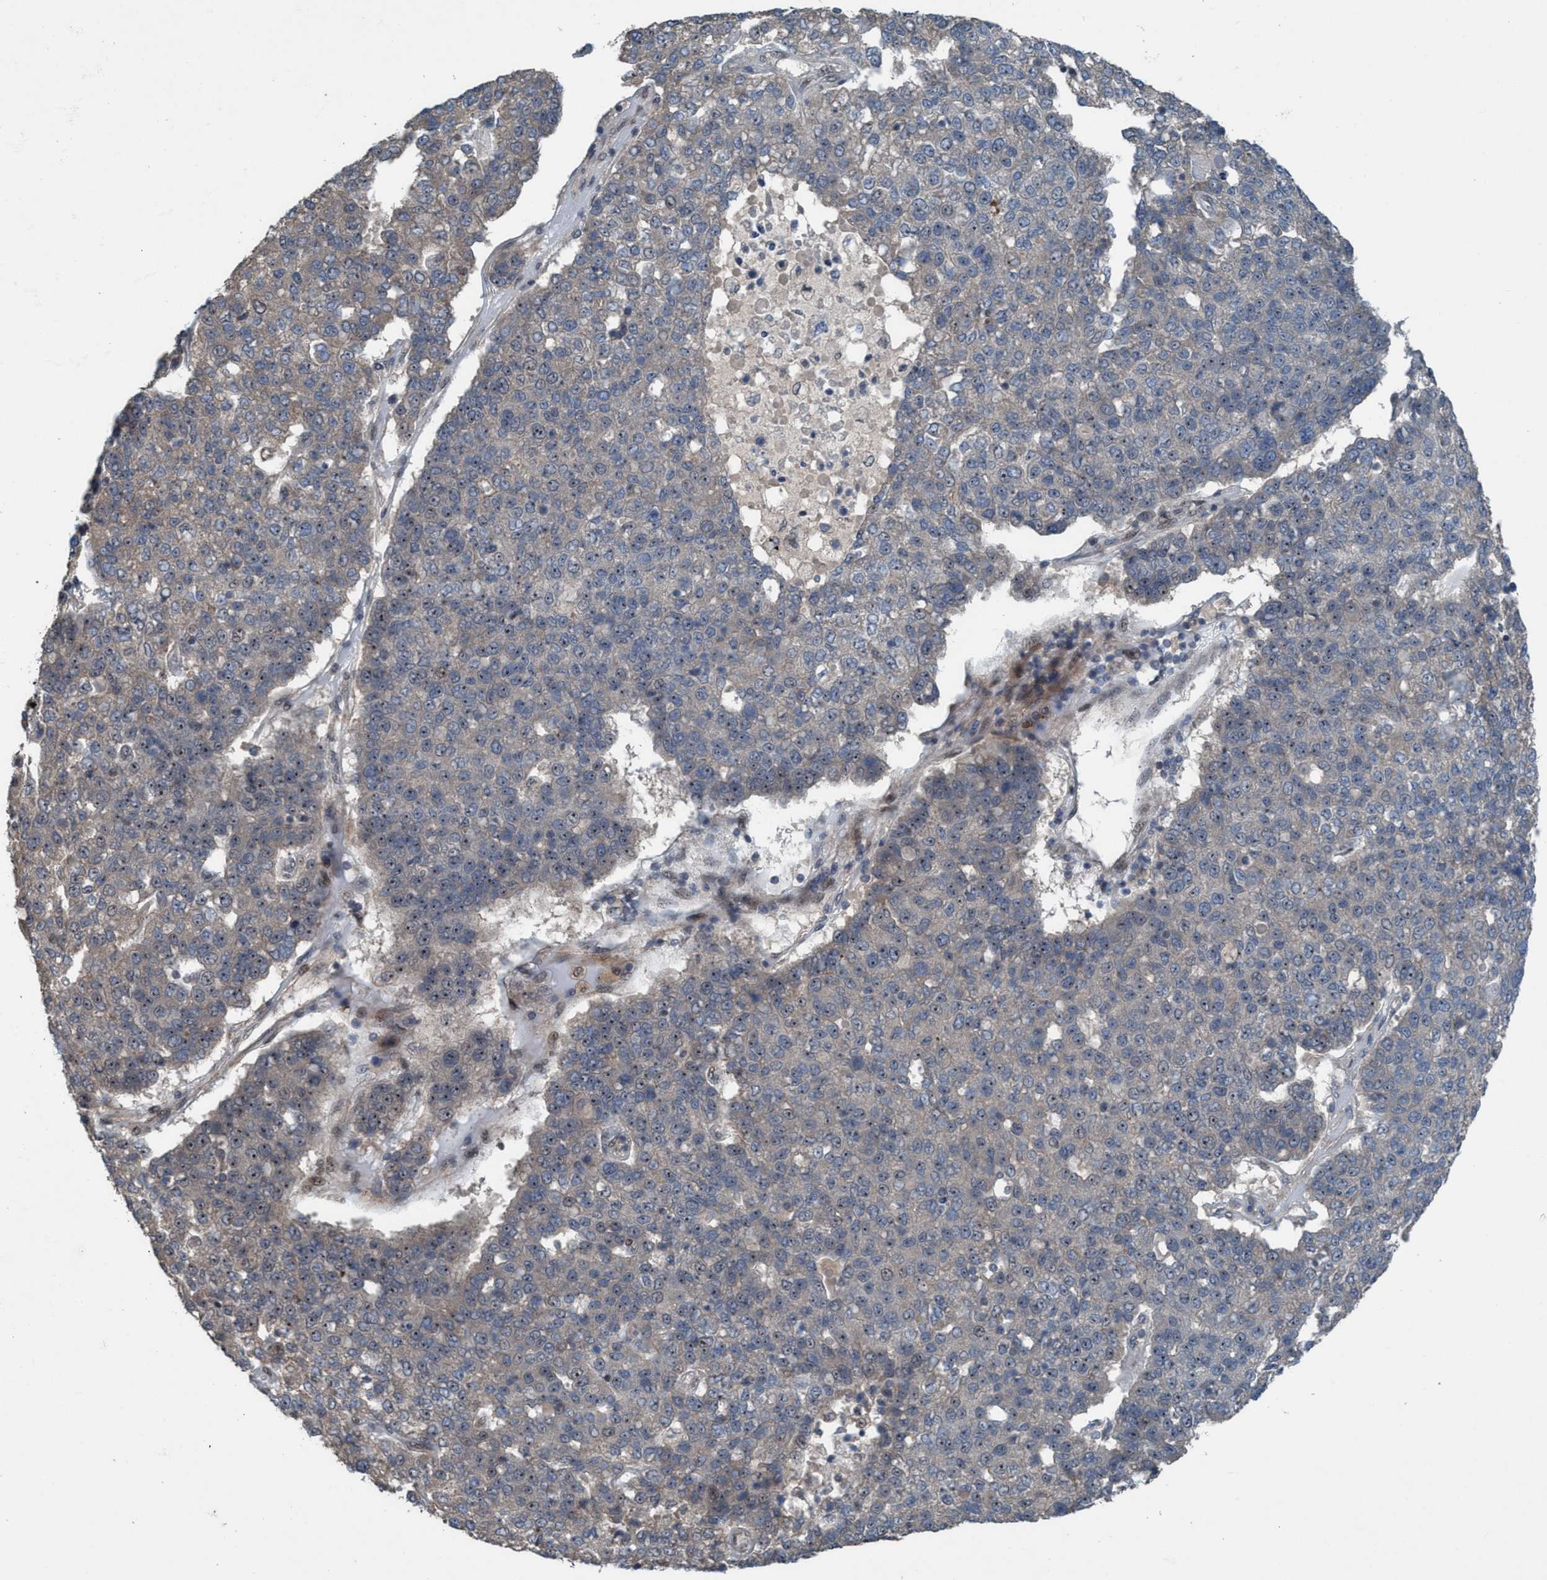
{"staining": {"intensity": "weak", "quantity": "25%-75%", "location": "nuclear"}, "tissue": "pancreatic cancer", "cell_type": "Tumor cells", "image_type": "cancer", "snomed": [{"axis": "morphology", "description": "Adenocarcinoma, NOS"}, {"axis": "topography", "description": "Pancreas"}], "caption": "This micrograph reveals immunohistochemistry staining of pancreatic cancer (adenocarcinoma), with low weak nuclear staining in about 25%-75% of tumor cells.", "gene": "NISCH", "patient": {"sex": "female", "age": 61}}